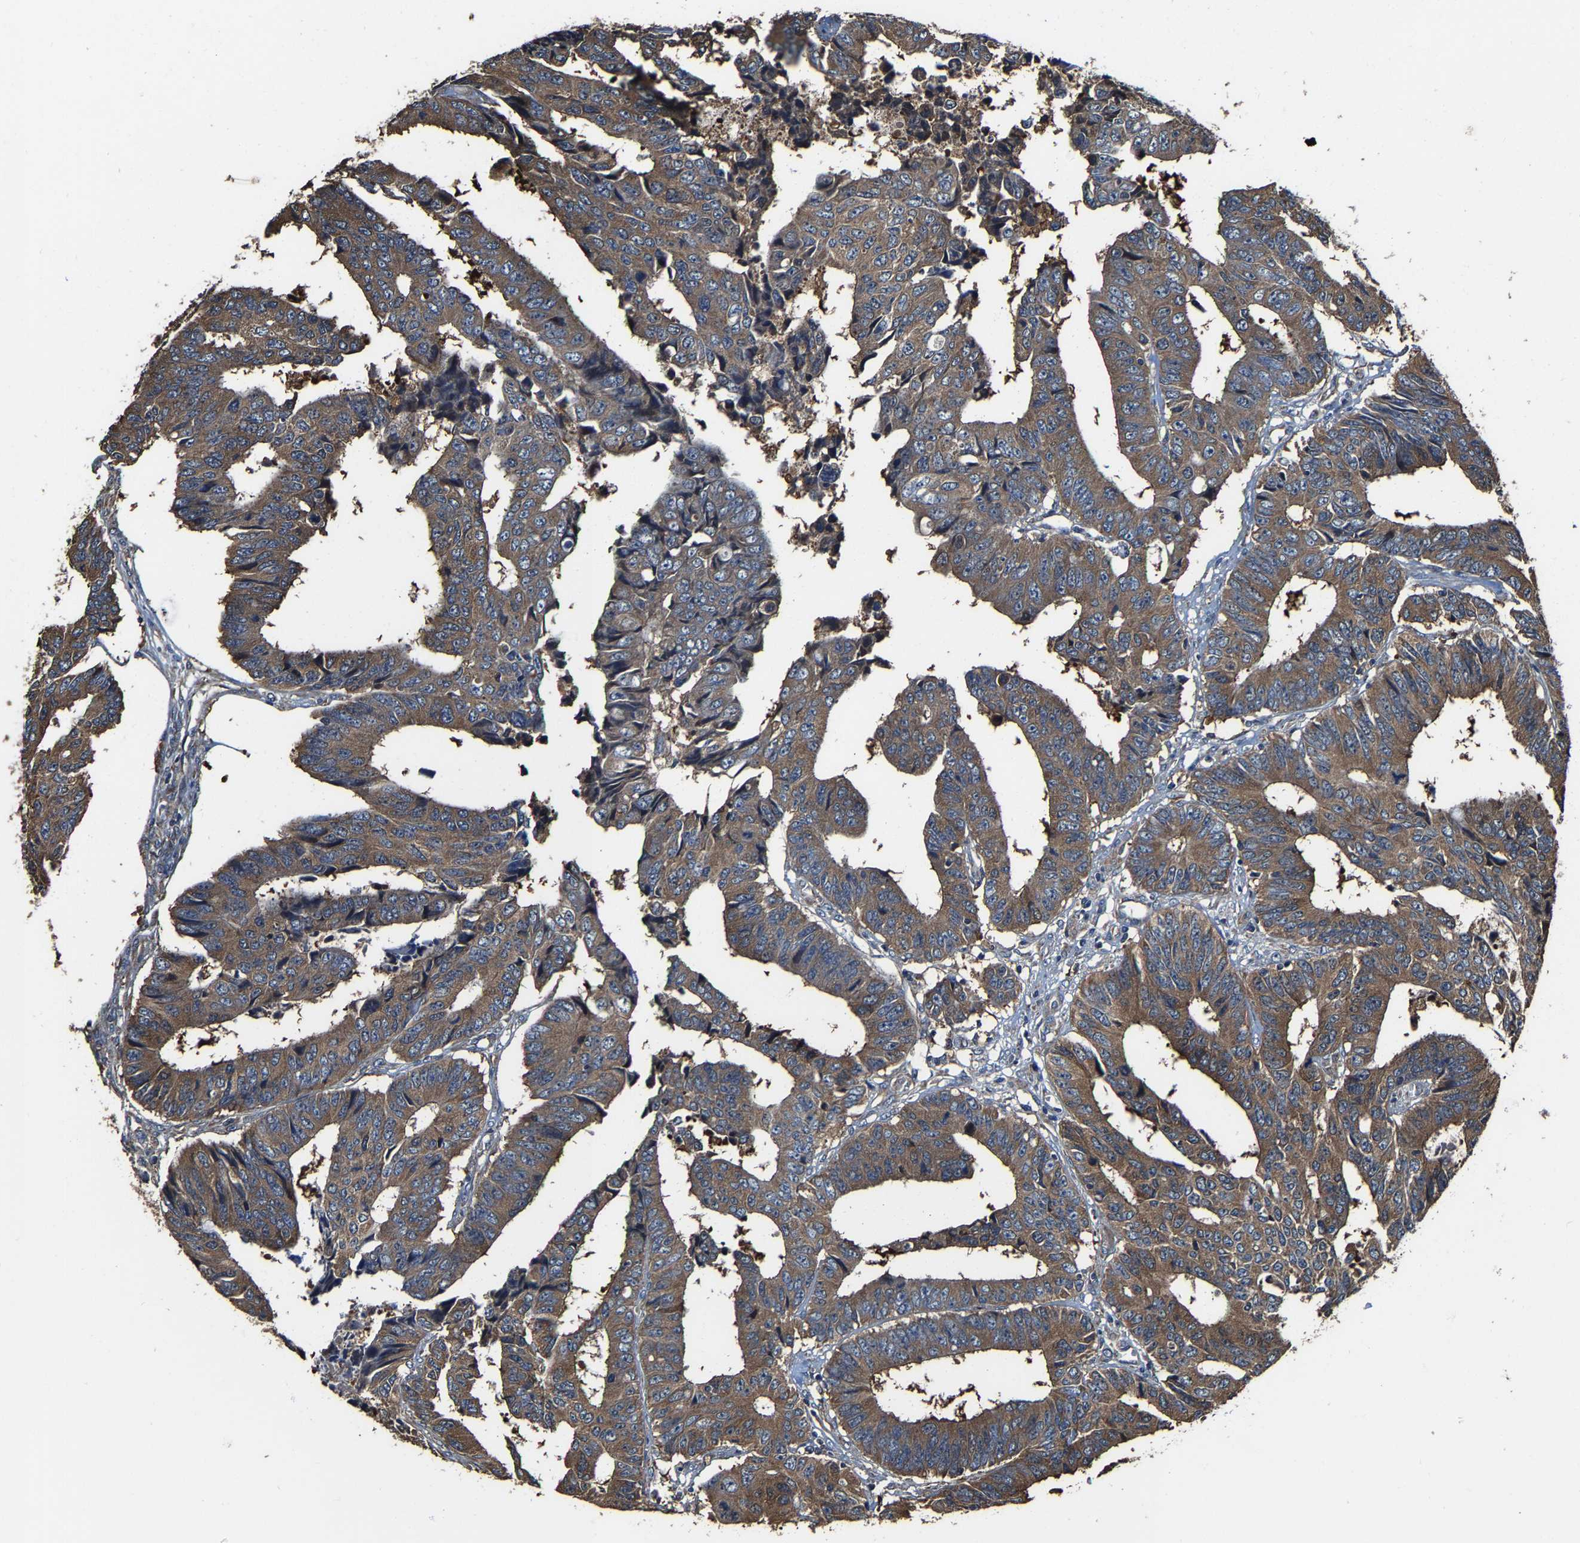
{"staining": {"intensity": "moderate", "quantity": ">75%", "location": "cytoplasmic/membranous"}, "tissue": "colorectal cancer", "cell_type": "Tumor cells", "image_type": "cancer", "snomed": [{"axis": "morphology", "description": "Adenocarcinoma, NOS"}, {"axis": "topography", "description": "Rectum"}], "caption": "This is a histology image of IHC staining of adenocarcinoma (colorectal), which shows moderate expression in the cytoplasmic/membranous of tumor cells.", "gene": "GFRA3", "patient": {"sex": "male", "age": 84}}